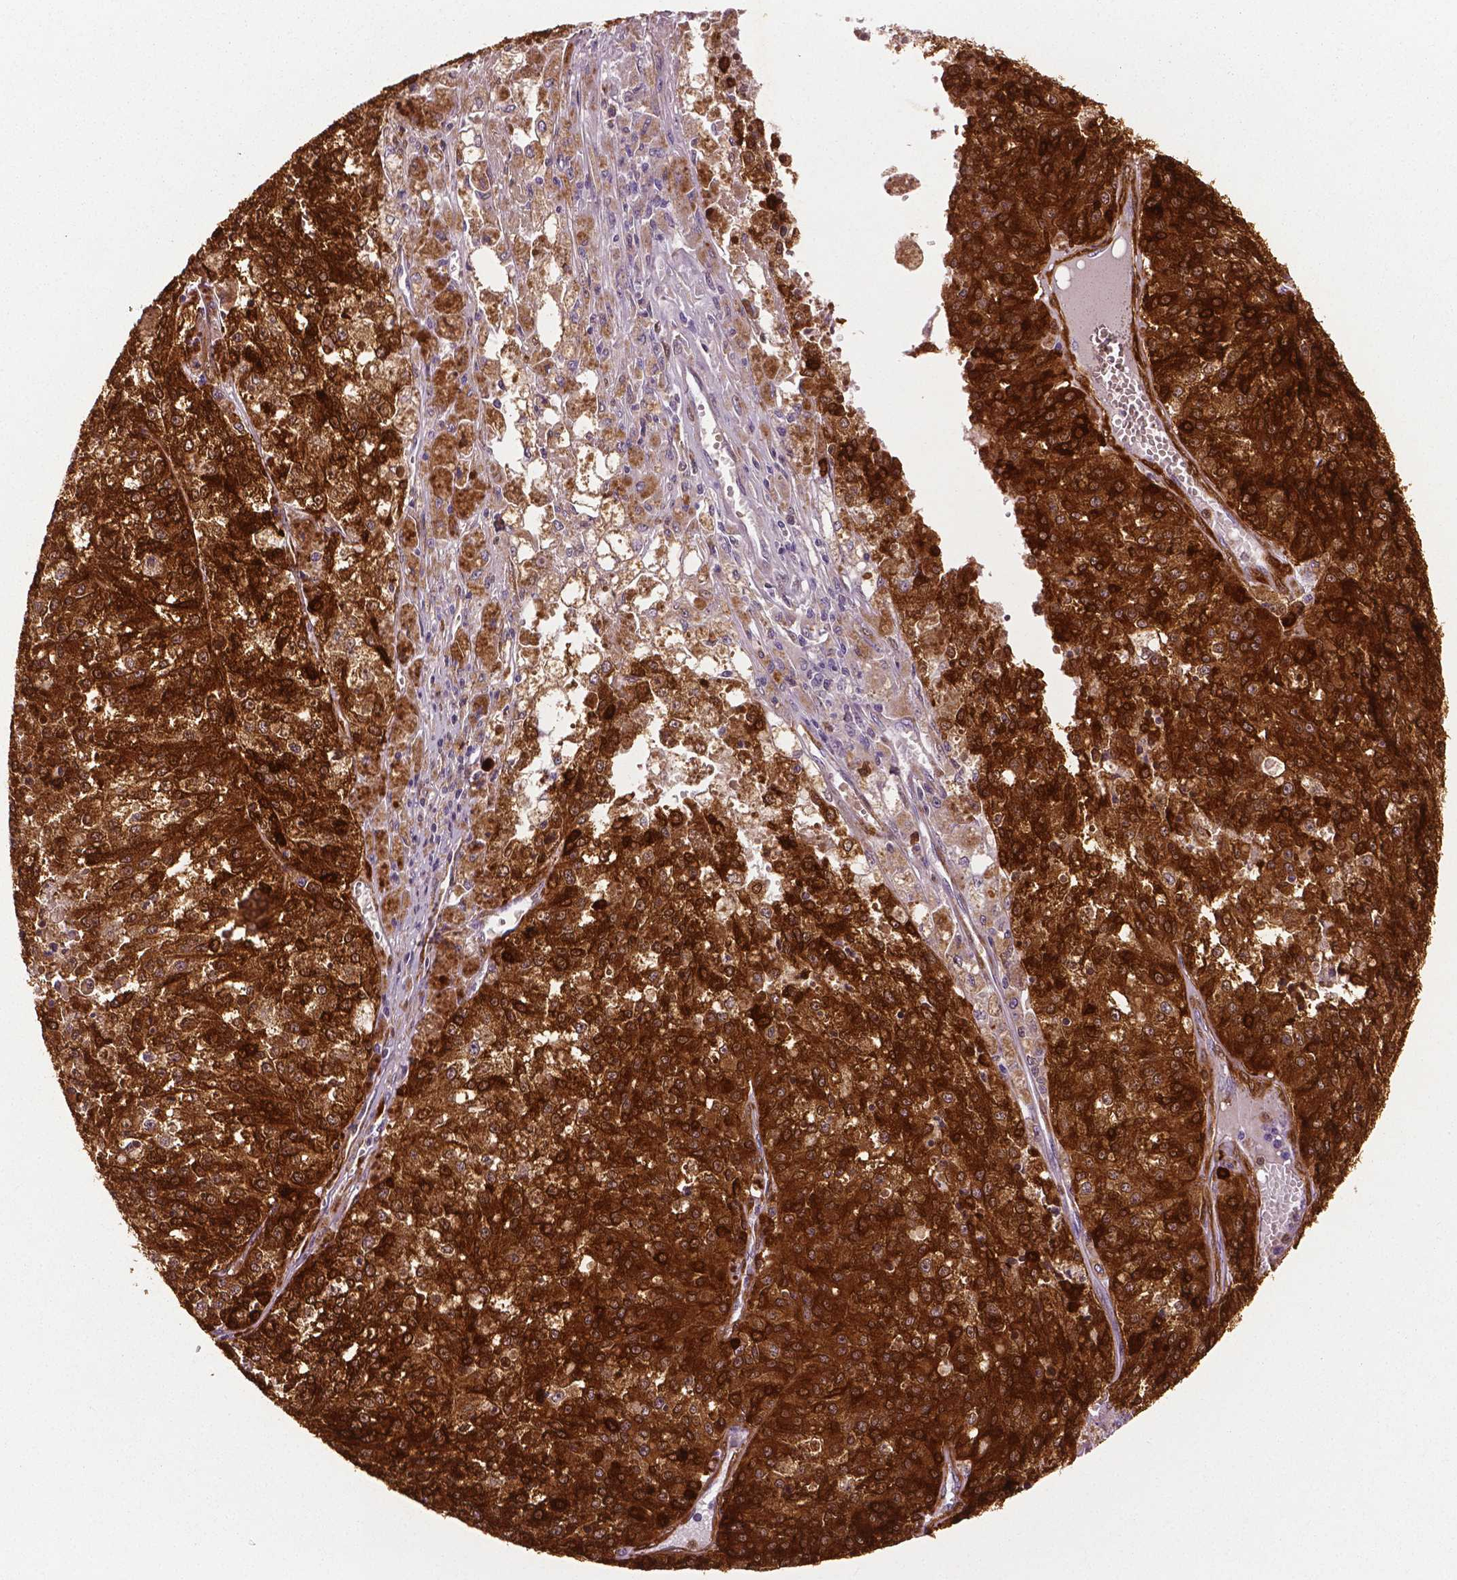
{"staining": {"intensity": "strong", "quantity": ">75%", "location": "cytoplasmic/membranous"}, "tissue": "melanoma", "cell_type": "Tumor cells", "image_type": "cancer", "snomed": [{"axis": "morphology", "description": "Malignant melanoma, Metastatic site"}, {"axis": "topography", "description": "Lymph node"}], "caption": "This image displays IHC staining of human melanoma, with high strong cytoplasmic/membranous positivity in about >75% of tumor cells.", "gene": "PHGDH", "patient": {"sex": "female", "age": 64}}